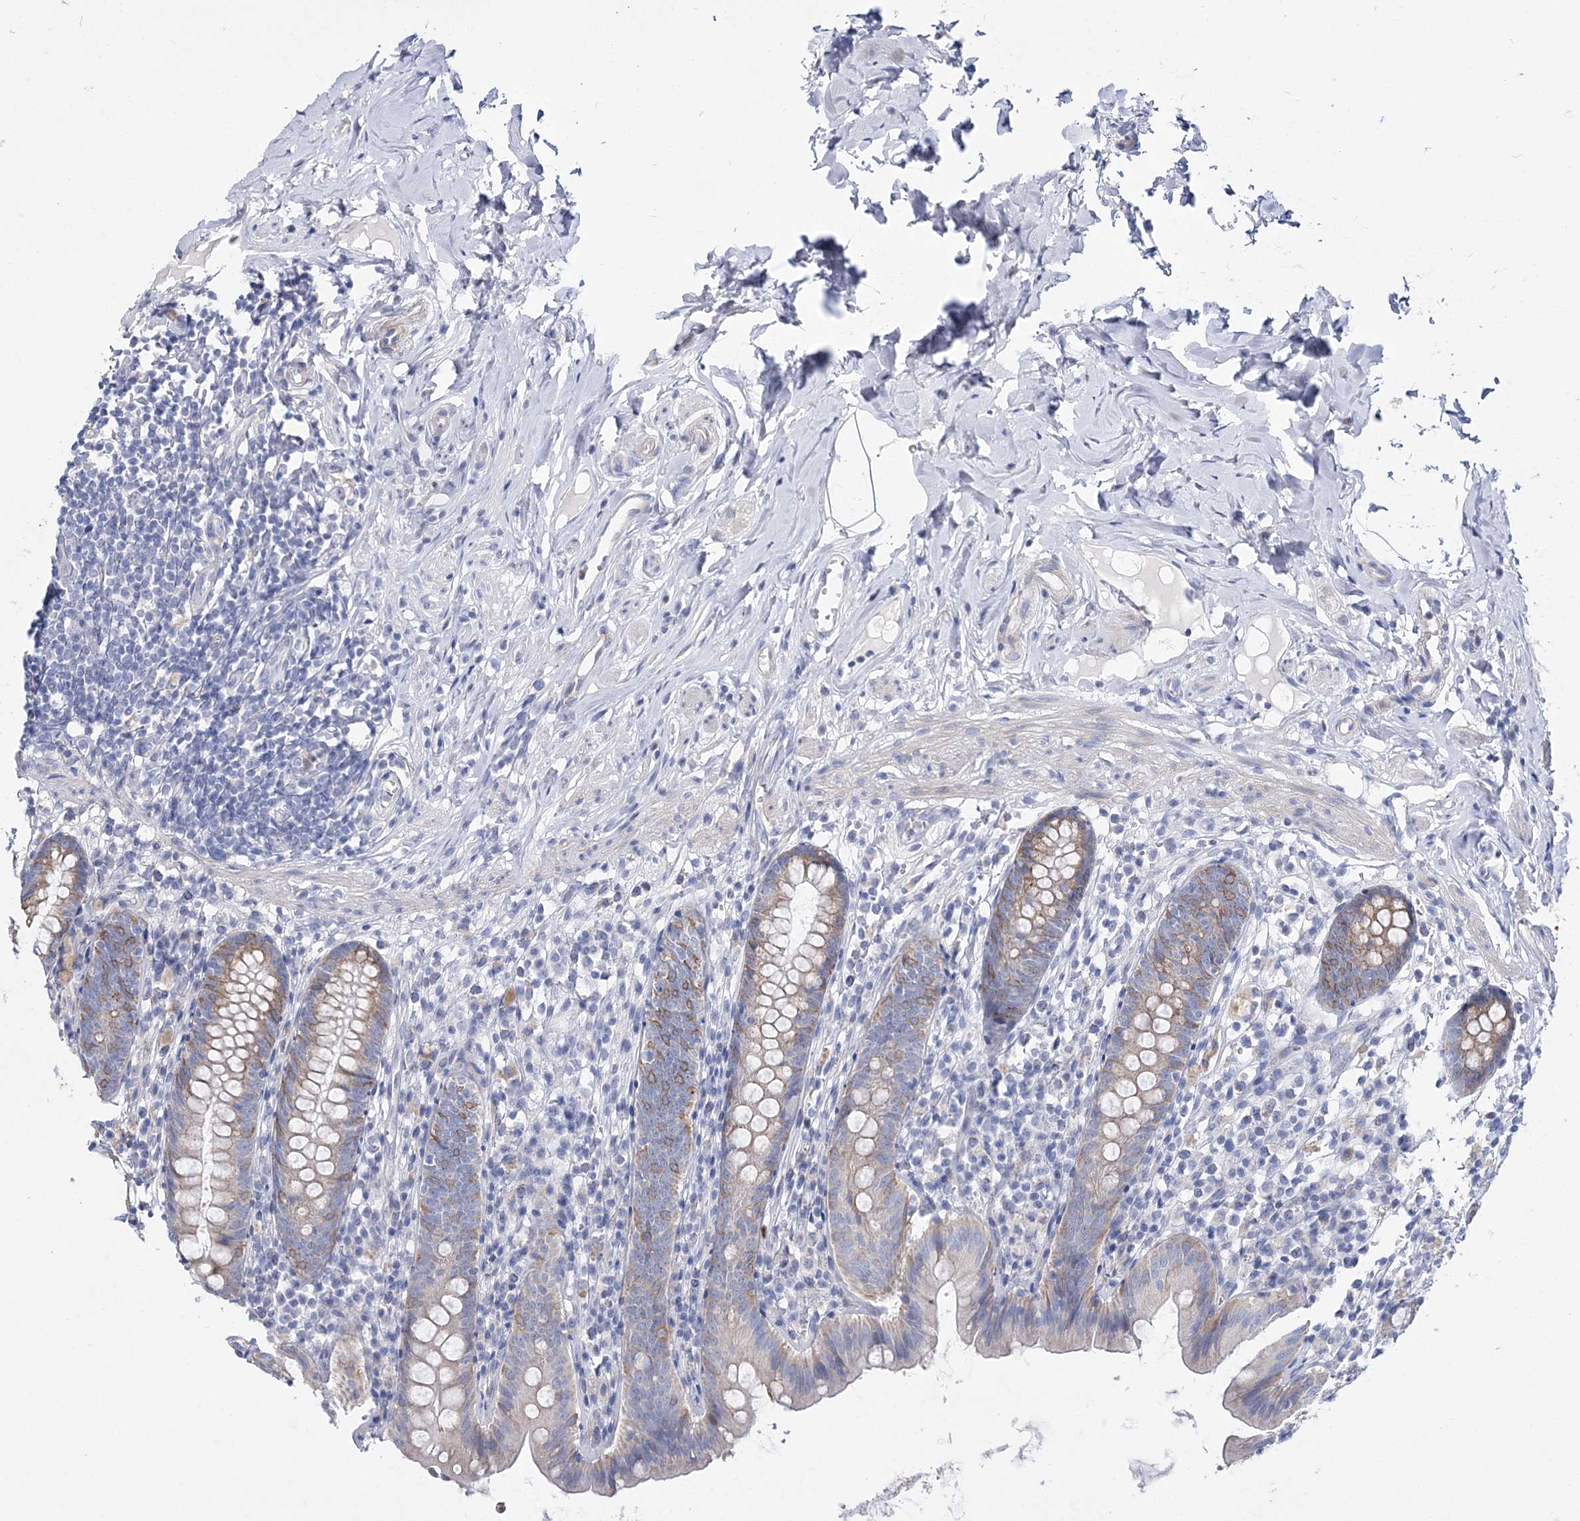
{"staining": {"intensity": "weak", "quantity": "25%-75%", "location": "cytoplasmic/membranous"}, "tissue": "appendix", "cell_type": "Glandular cells", "image_type": "normal", "snomed": [{"axis": "morphology", "description": "Normal tissue, NOS"}, {"axis": "topography", "description": "Appendix"}], "caption": "A micrograph of human appendix stained for a protein shows weak cytoplasmic/membranous brown staining in glandular cells.", "gene": "ANO1", "patient": {"sex": "male", "age": 52}}